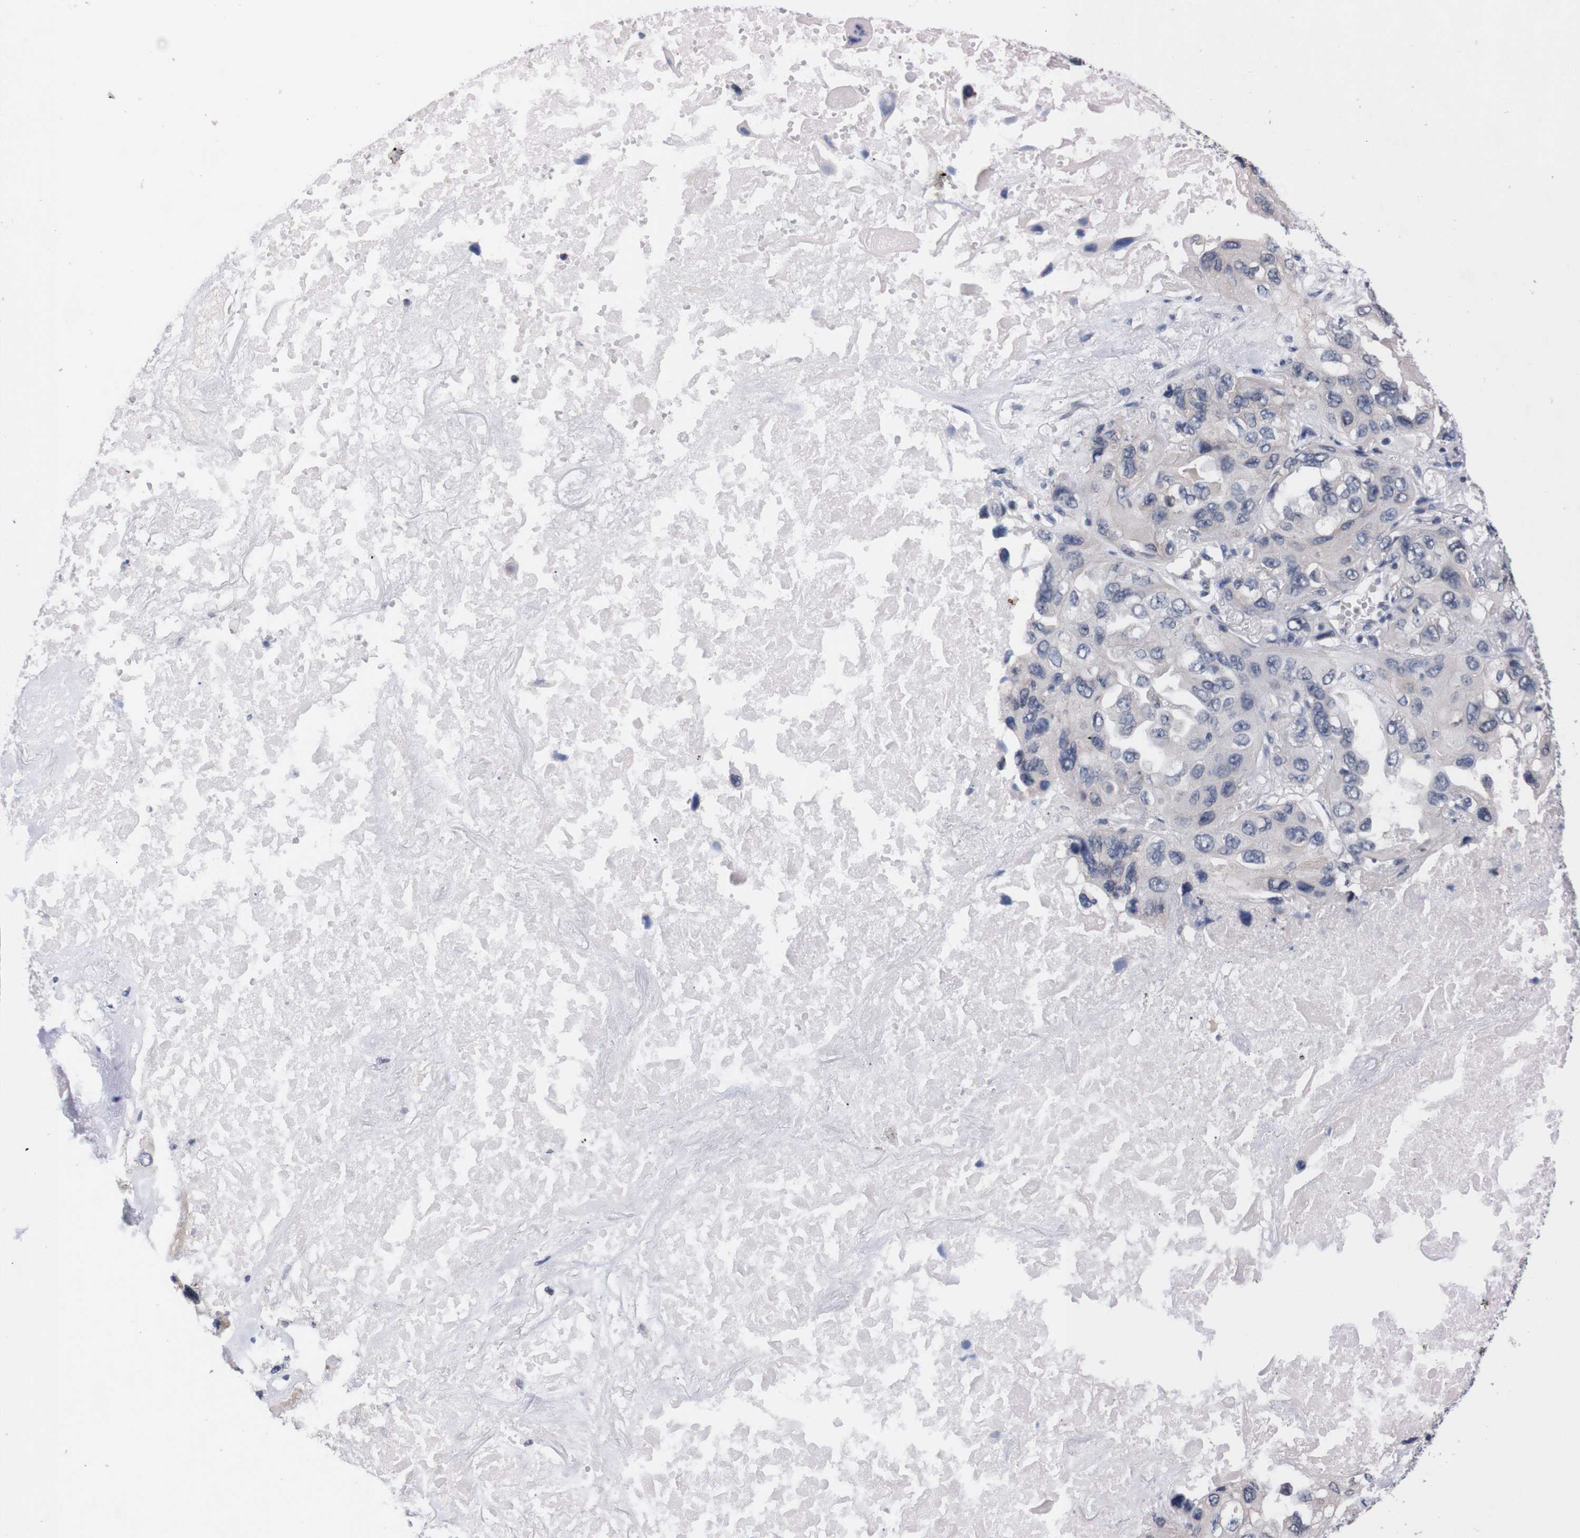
{"staining": {"intensity": "negative", "quantity": "none", "location": "none"}, "tissue": "lung cancer", "cell_type": "Tumor cells", "image_type": "cancer", "snomed": [{"axis": "morphology", "description": "Squamous cell carcinoma, NOS"}, {"axis": "topography", "description": "Lung"}], "caption": "Tumor cells show no significant protein positivity in squamous cell carcinoma (lung). (Immunohistochemistry (ihc), brightfield microscopy, high magnification).", "gene": "TNFRSF21", "patient": {"sex": "female", "age": 73}}